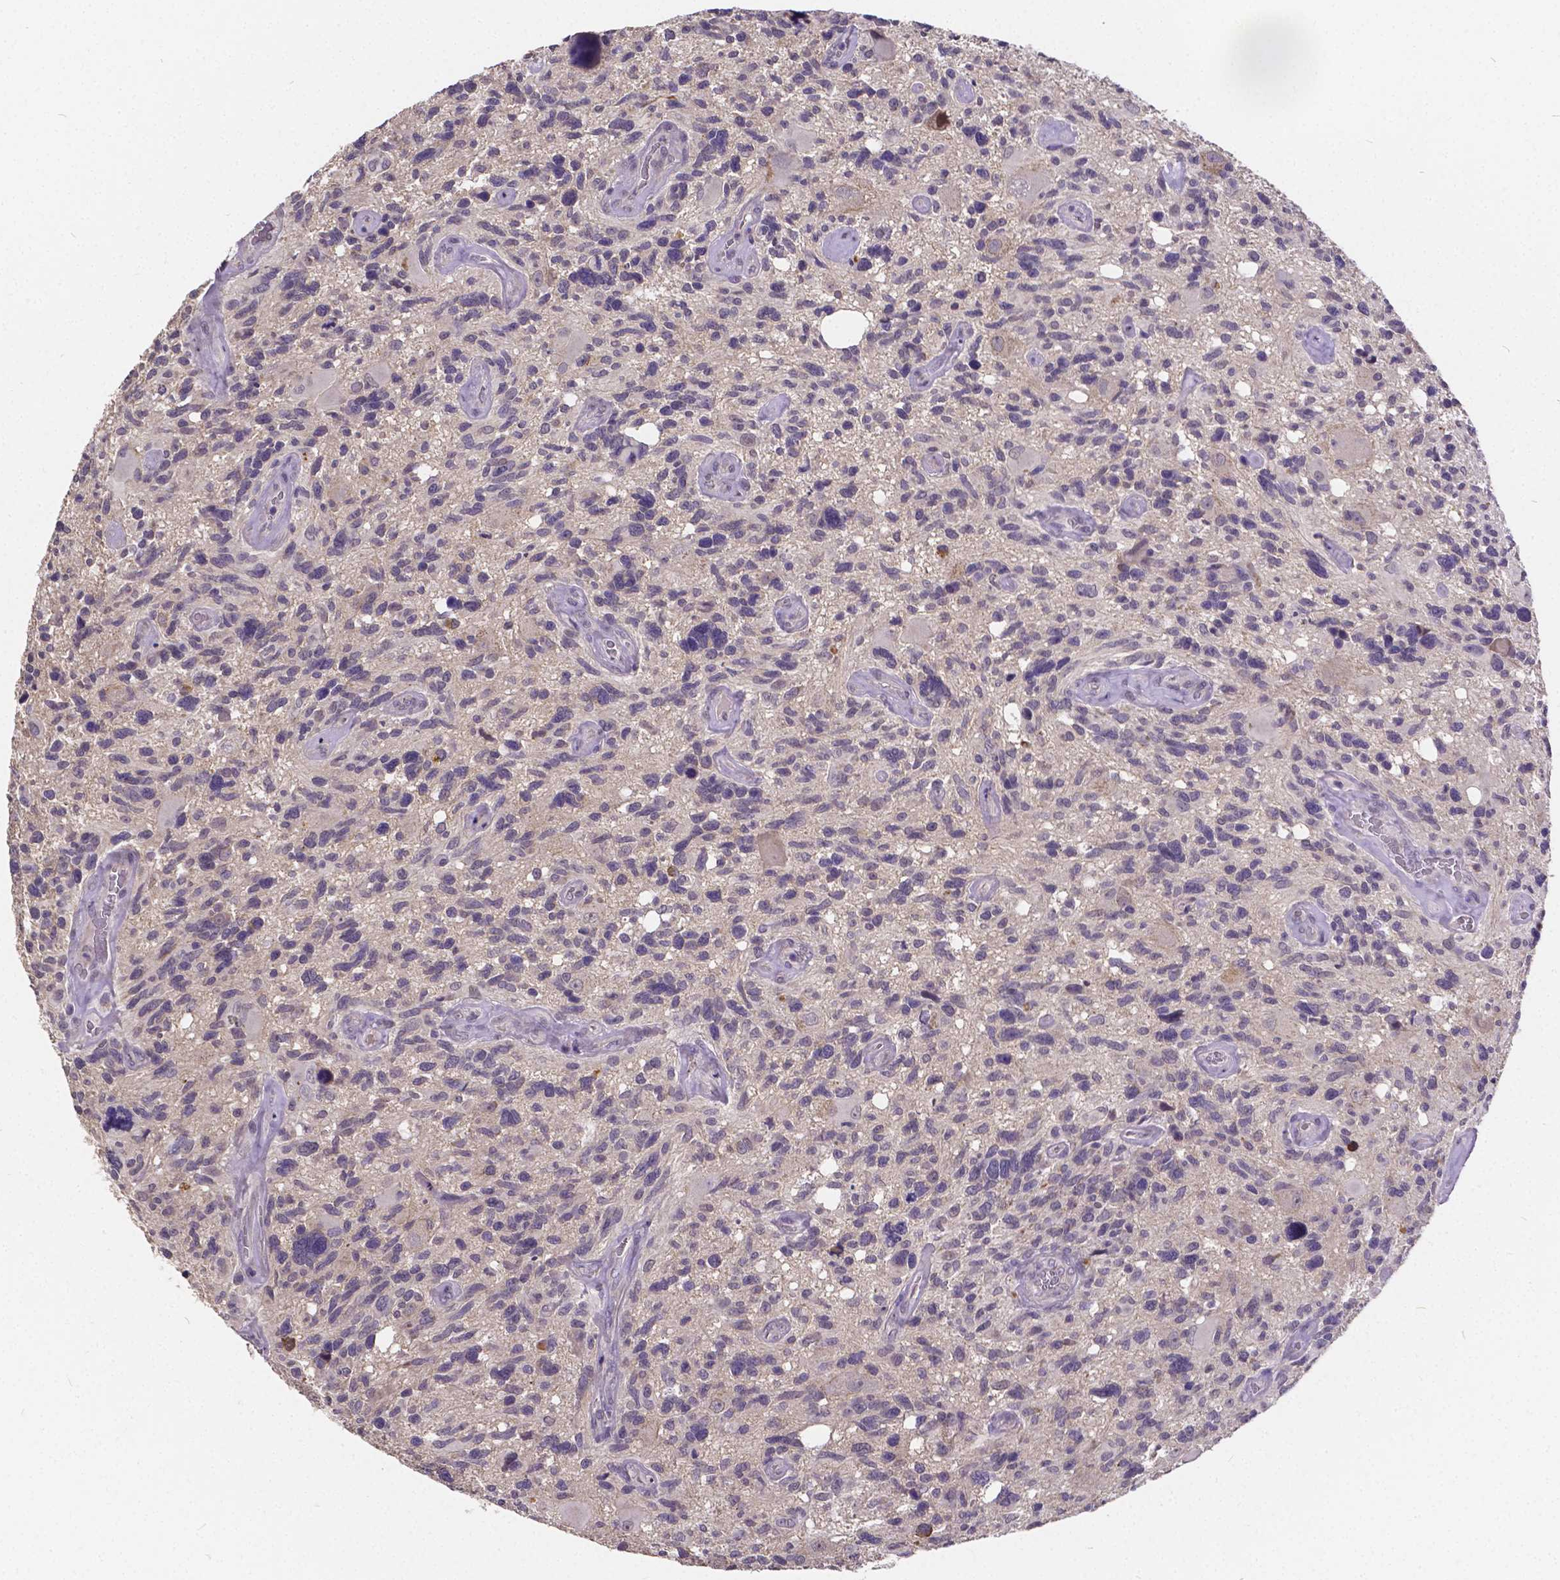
{"staining": {"intensity": "negative", "quantity": "none", "location": "none"}, "tissue": "glioma", "cell_type": "Tumor cells", "image_type": "cancer", "snomed": [{"axis": "morphology", "description": "Glioma, malignant, High grade"}, {"axis": "topography", "description": "Brain"}], "caption": "The immunohistochemistry (IHC) image has no significant staining in tumor cells of malignant glioma (high-grade) tissue.", "gene": "CTNNA2", "patient": {"sex": "male", "age": 49}}